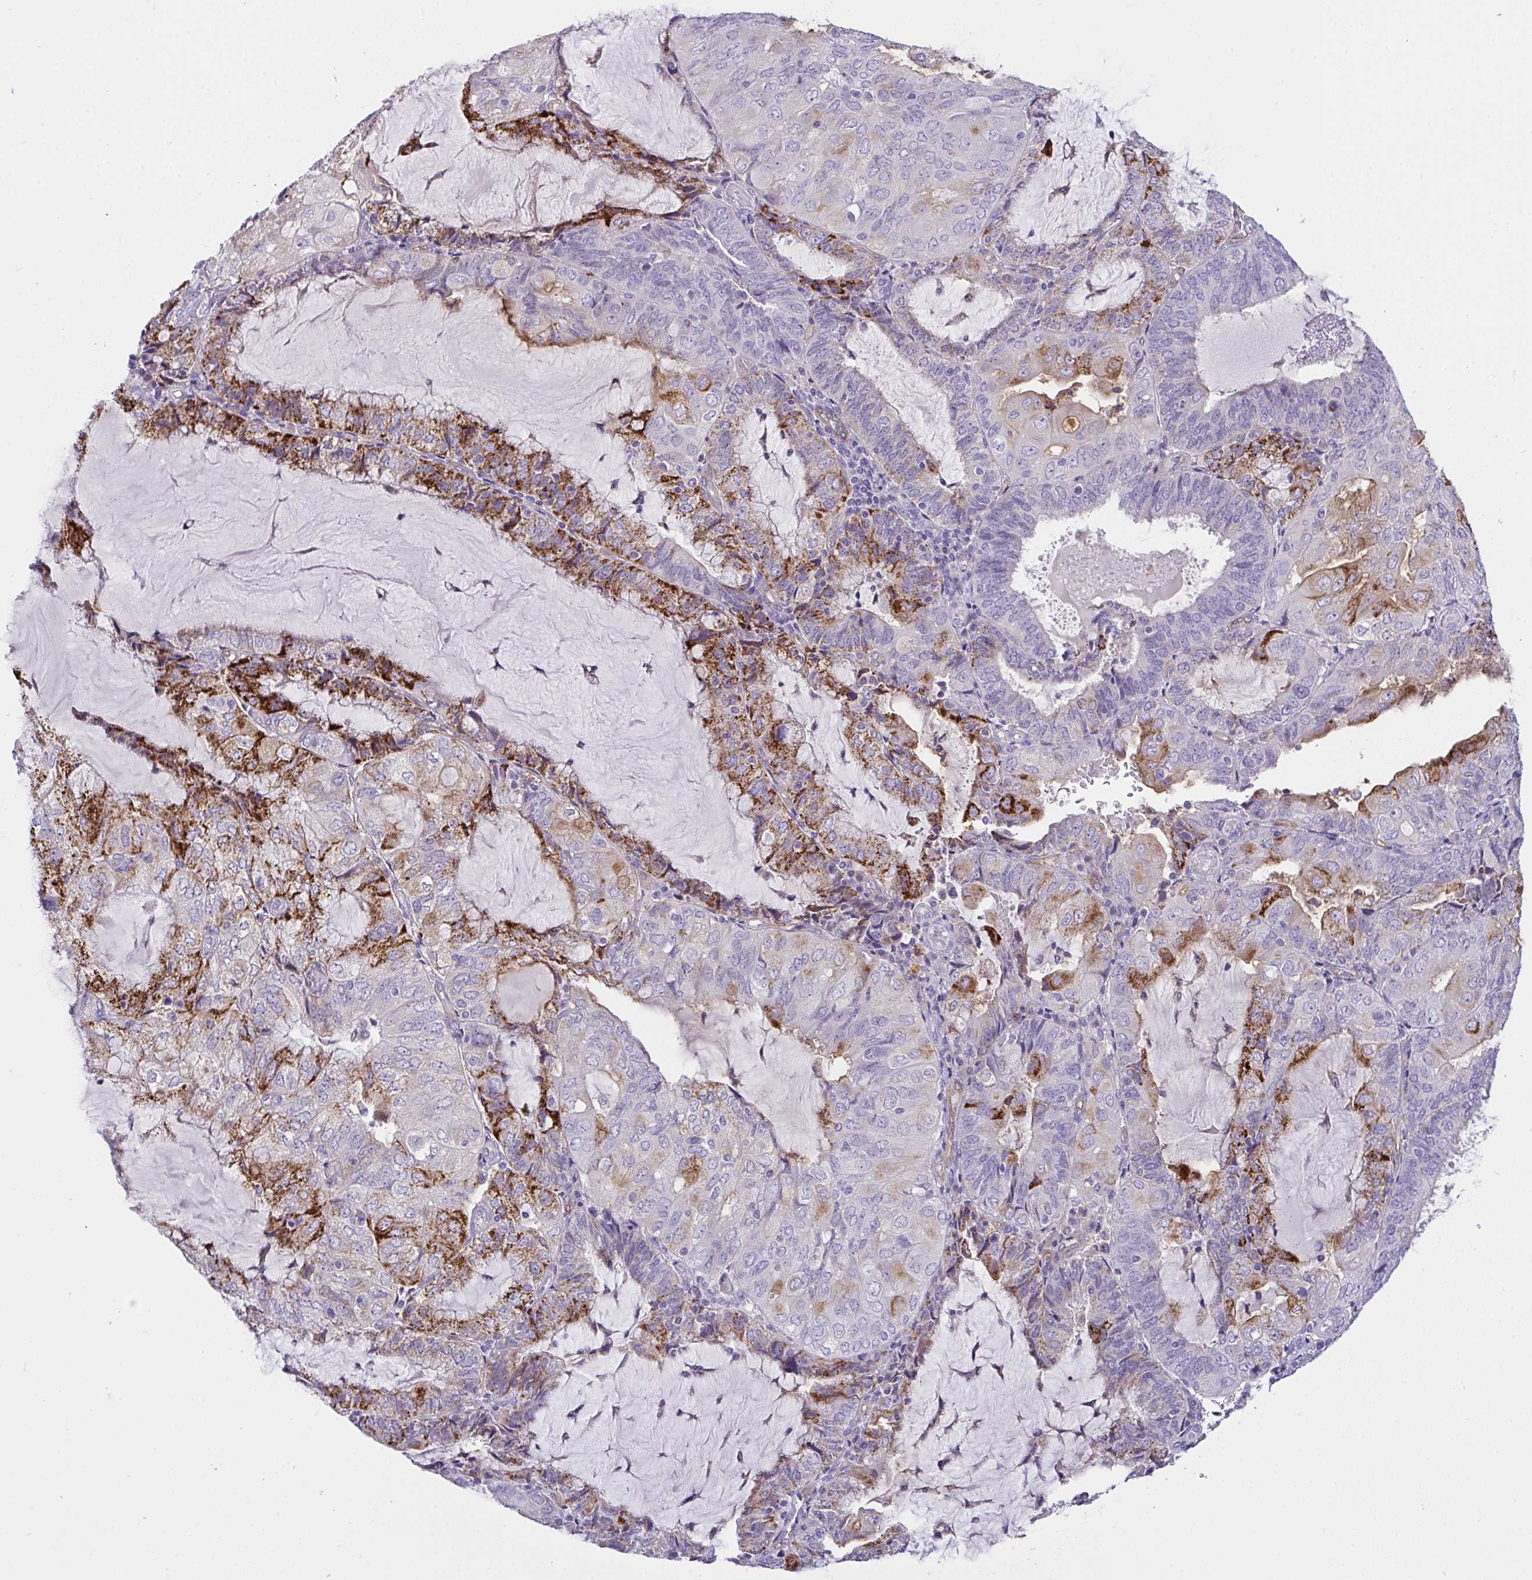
{"staining": {"intensity": "strong", "quantity": "25%-75%", "location": "cytoplasmic/membranous"}, "tissue": "endometrial cancer", "cell_type": "Tumor cells", "image_type": "cancer", "snomed": [{"axis": "morphology", "description": "Adenocarcinoma, NOS"}, {"axis": "topography", "description": "Endometrium"}], "caption": "This micrograph demonstrates immunohistochemistry staining of endometrial cancer (adenocarcinoma), with high strong cytoplasmic/membranous positivity in approximately 25%-75% of tumor cells.", "gene": "SEMA6B", "patient": {"sex": "female", "age": 81}}